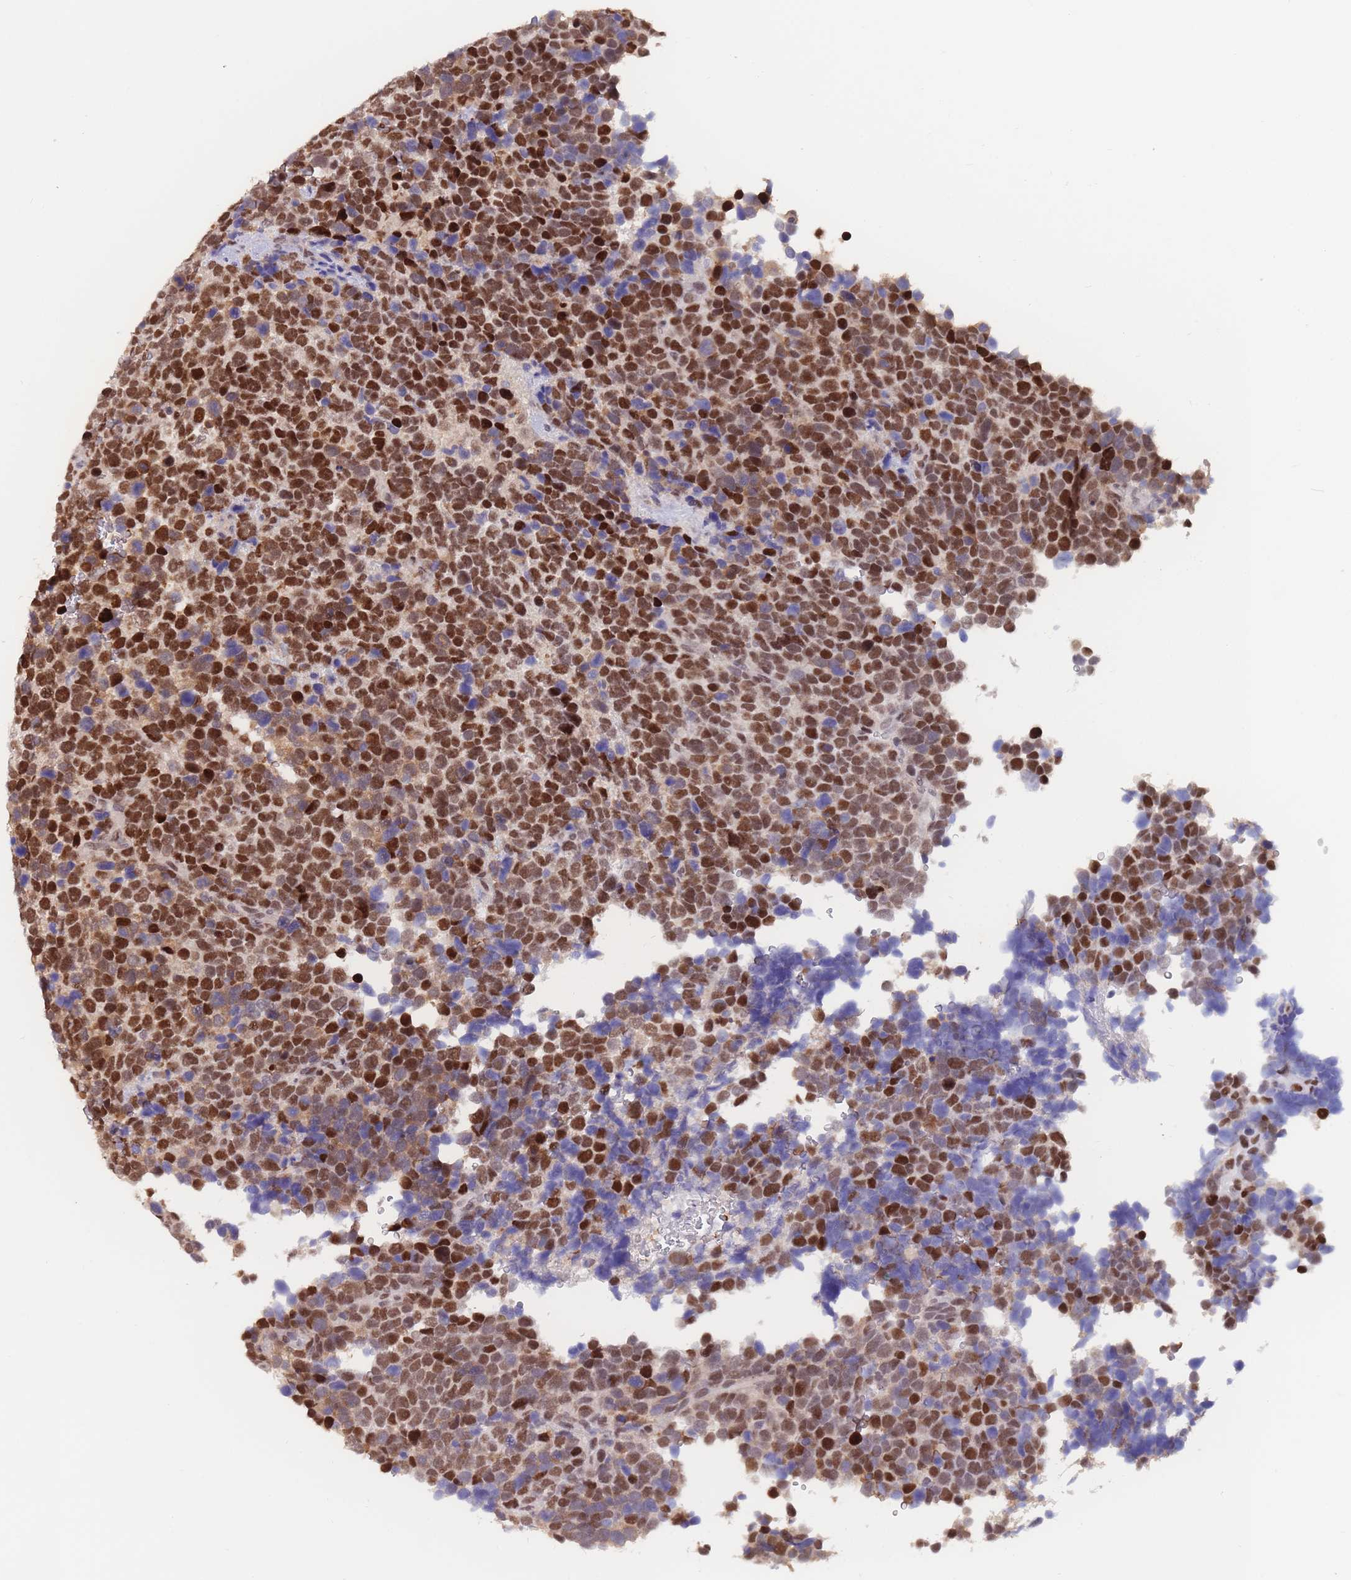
{"staining": {"intensity": "strong", "quantity": ">75%", "location": "nuclear"}, "tissue": "urothelial cancer", "cell_type": "Tumor cells", "image_type": "cancer", "snomed": [{"axis": "morphology", "description": "Urothelial carcinoma, High grade"}, {"axis": "topography", "description": "Urinary bladder"}], "caption": "Urothelial cancer was stained to show a protein in brown. There is high levels of strong nuclear staining in approximately >75% of tumor cells.", "gene": "NASP", "patient": {"sex": "female", "age": 82}}